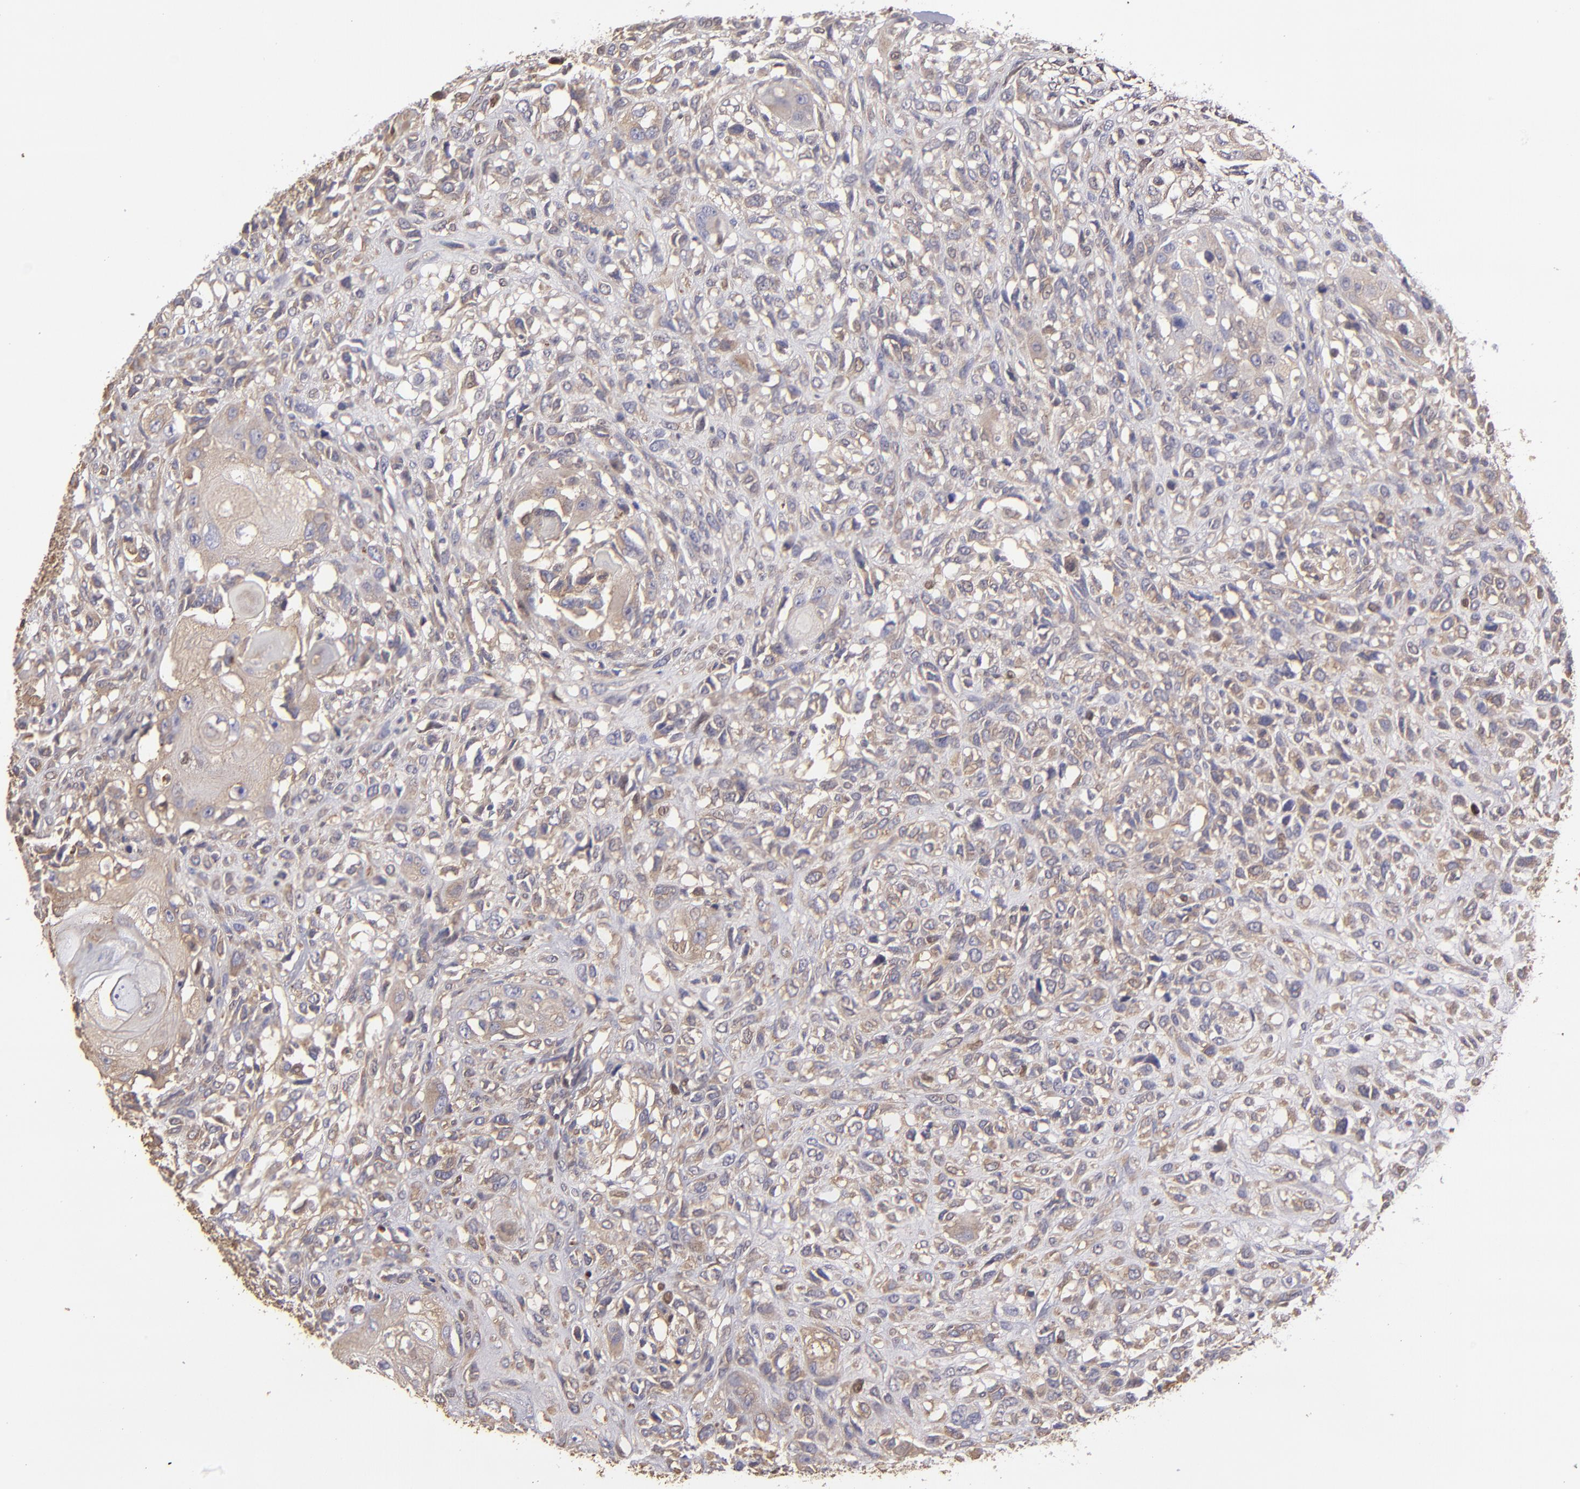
{"staining": {"intensity": "weak", "quantity": ">75%", "location": "cytoplasmic/membranous"}, "tissue": "head and neck cancer", "cell_type": "Tumor cells", "image_type": "cancer", "snomed": [{"axis": "morphology", "description": "Neoplasm, malignant, NOS"}, {"axis": "topography", "description": "Salivary gland"}, {"axis": "topography", "description": "Head-Neck"}], "caption": "Protein positivity by immunohistochemistry (IHC) demonstrates weak cytoplasmic/membranous positivity in about >75% of tumor cells in head and neck cancer (malignant neoplasm).", "gene": "ABCC4", "patient": {"sex": "male", "age": 43}}